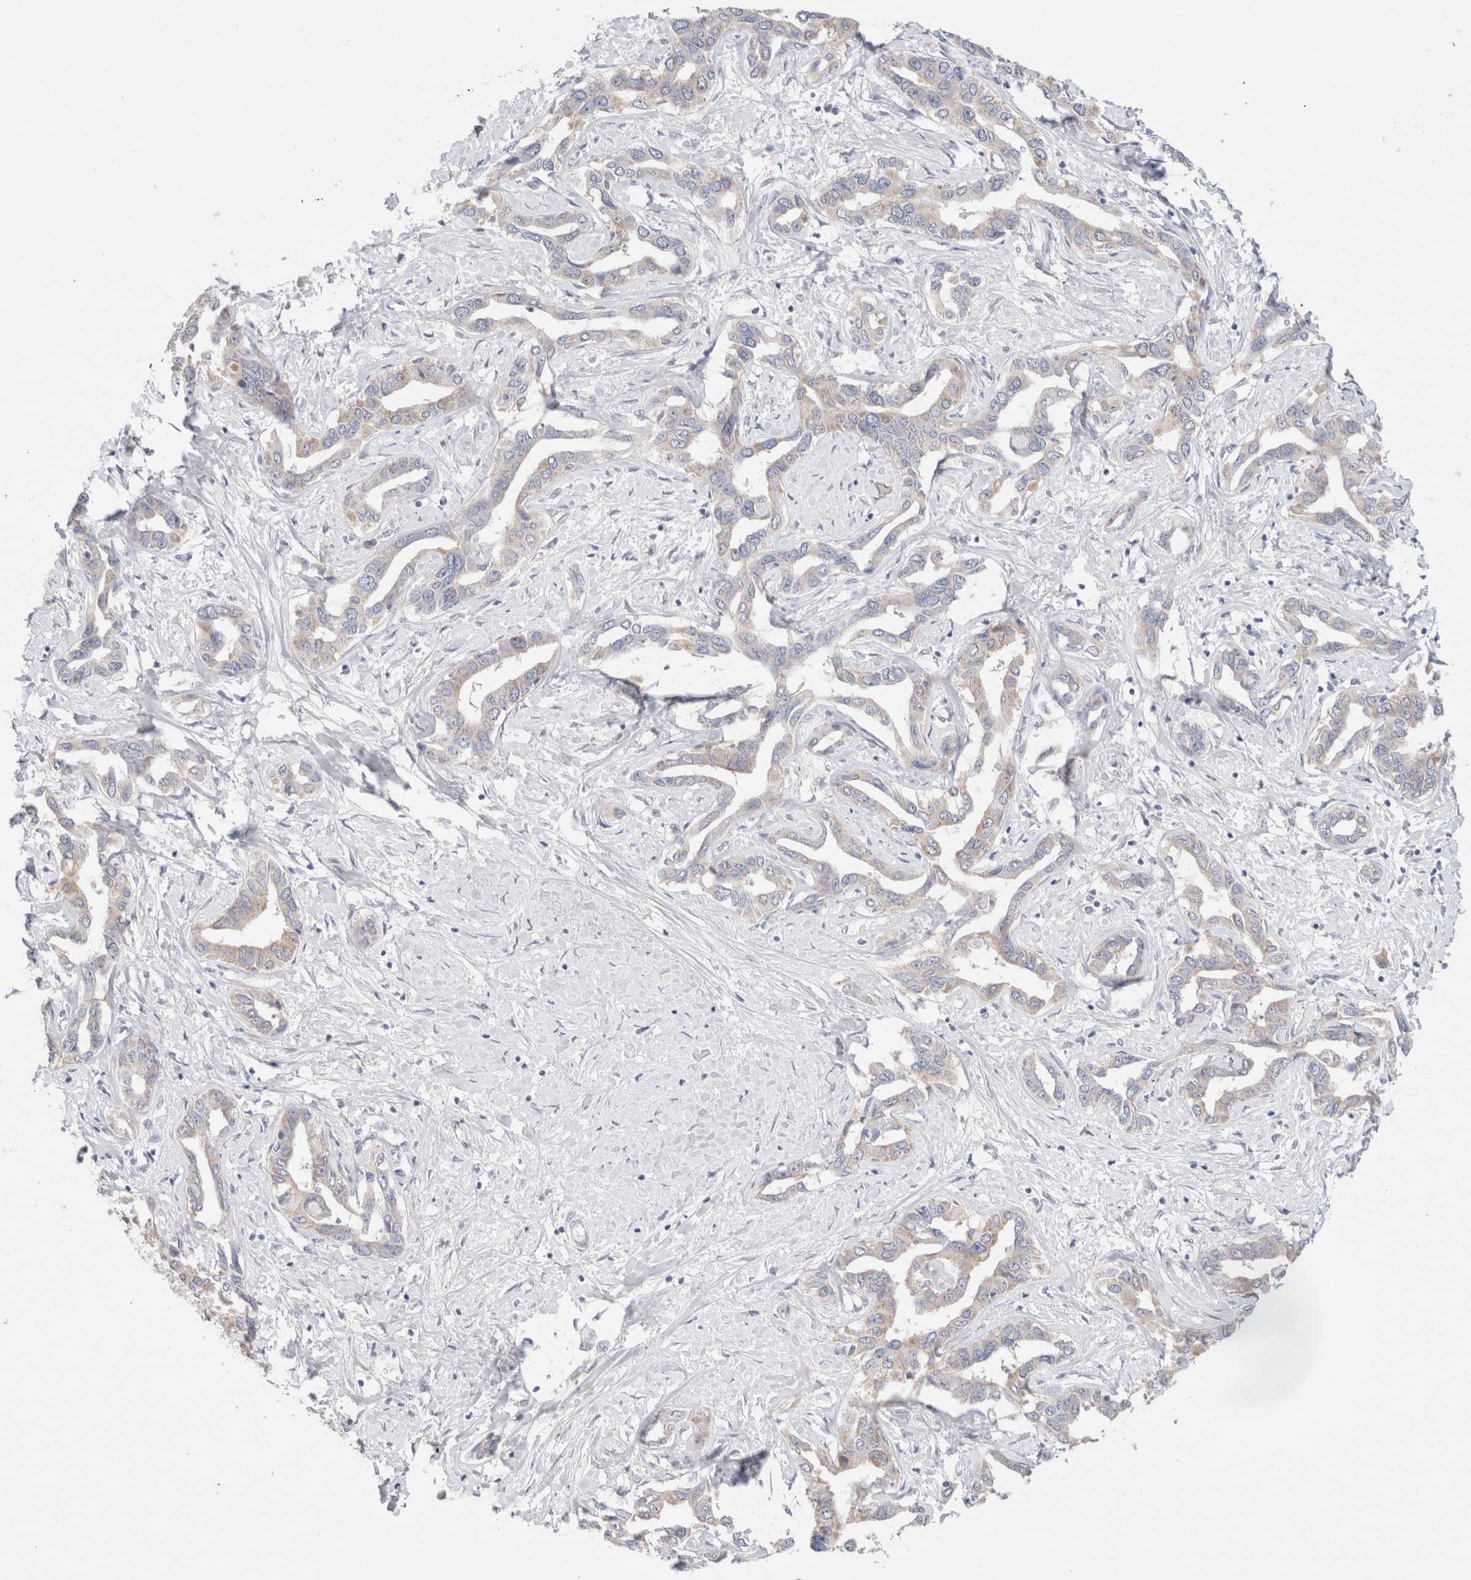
{"staining": {"intensity": "weak", "quantity": "25%-75%", "location": "cytoplasmic/membranous"}, "tissue": "liver cancer", "cell_type": "Tumor cells", "image_type": "cancer", "snomed": [{"axis": "morphology", "description": "Cholangiocarcinoma"}, {"axis": "topography", "description": "Liver"}], "caption": "A high-resolution photomicrograph shows immunohistochemistry staining of cholangiocarcinoma (liver), which reveals weak cytoplasmic/membranous expression in approximately 25%-75% of tumor cells.", "gene": "SPATA20", "patient": {"sex": "male", "age": 59}}